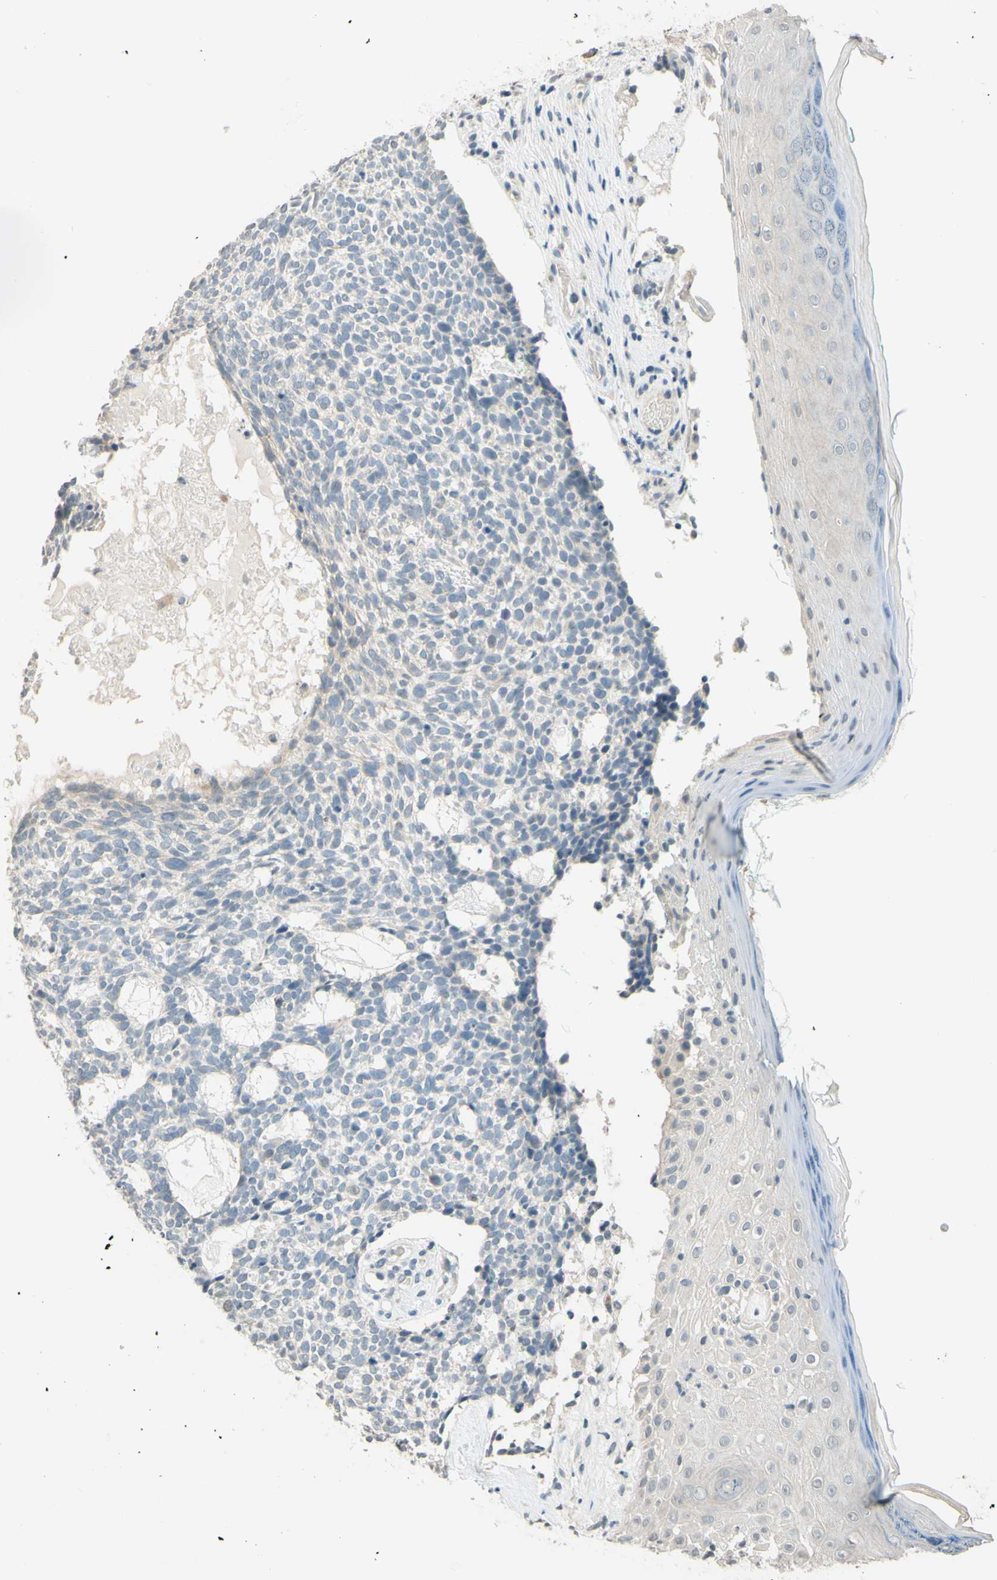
{"staining": {"intensity": "weak", "quantity": "<25%", "location": "cytoplasmic/membranous"}, "tissue": "skin cancer", "cell_type": "Tumor cells", "image_type": "cancer", "snomed": [{"axis": "morphology", "description": "Basal cell carcinoma"}, {"axis": "topography", "description": "Skin"}], "caption": "IHC image of human skin cancer (basal cell carcinoma) stained for a protein (brown), which exhibits no staining in tumor cells.", "gene": "MAG", "patient": {"sex": "female", "age": 84}}